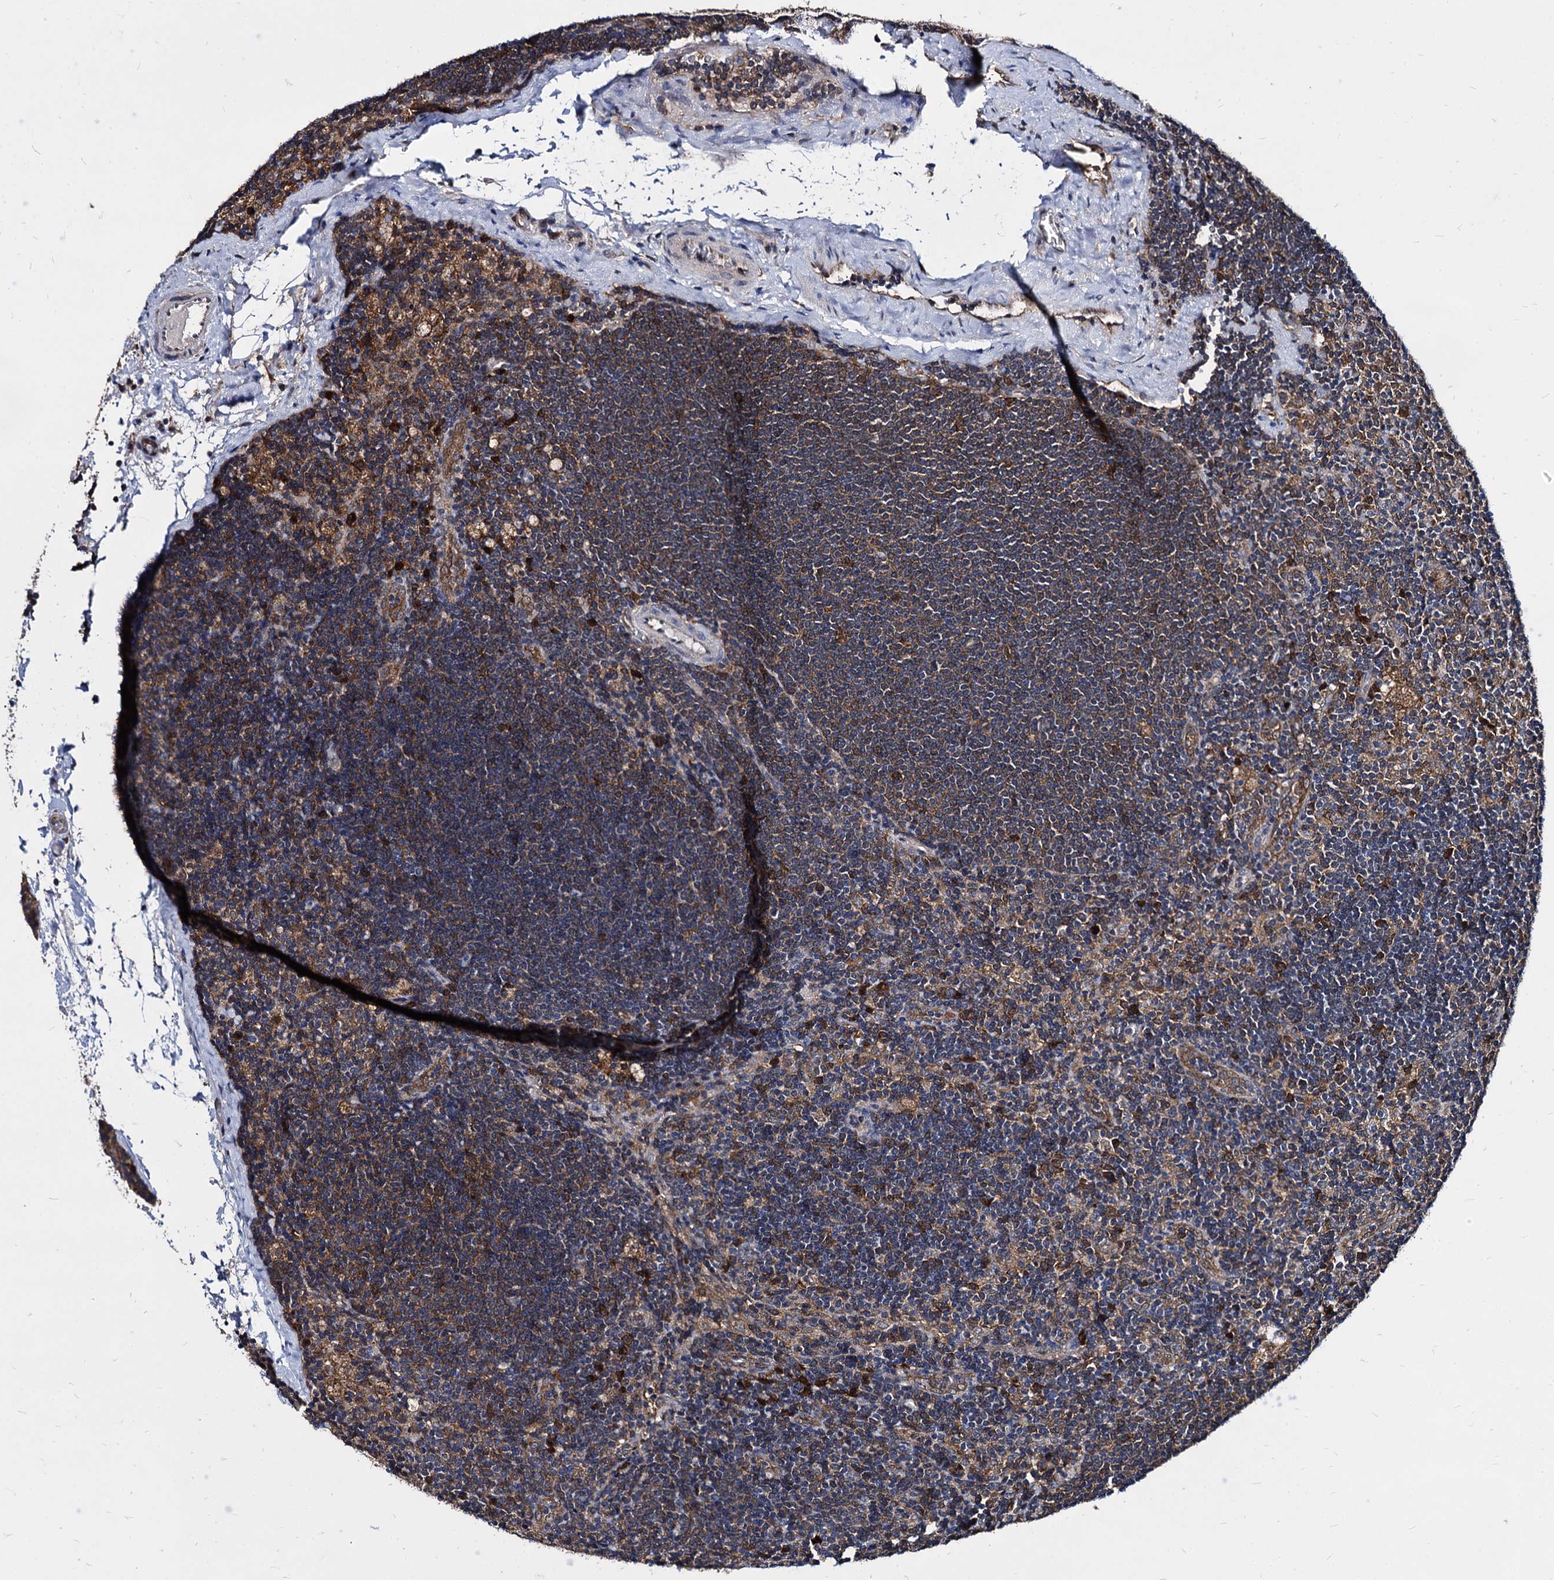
{"staining": {"intensity": "moderate", "quantity": ">75%", "location": "cytoplasmic/membranous"}, "tissue": "lymph node", "cell_type": "Germinal center cells", "image_type": "normal", "snomed": [{"axis": "morphology", "description": "Normal tissue, NOS"}, {"axis": "topography", "description": "Lymph node"}], "caption": "IHC micrograph of benign lymph node: lymph node stained using IHC exhibits medium levels of moderate protein expression localized specifically in the cytoplasmic/membranous of germinal center cells, appearing as a cytoplasmic/membranous brown color.", "gene": "NME1", "patient": {"sex": "male", "age": 24}}